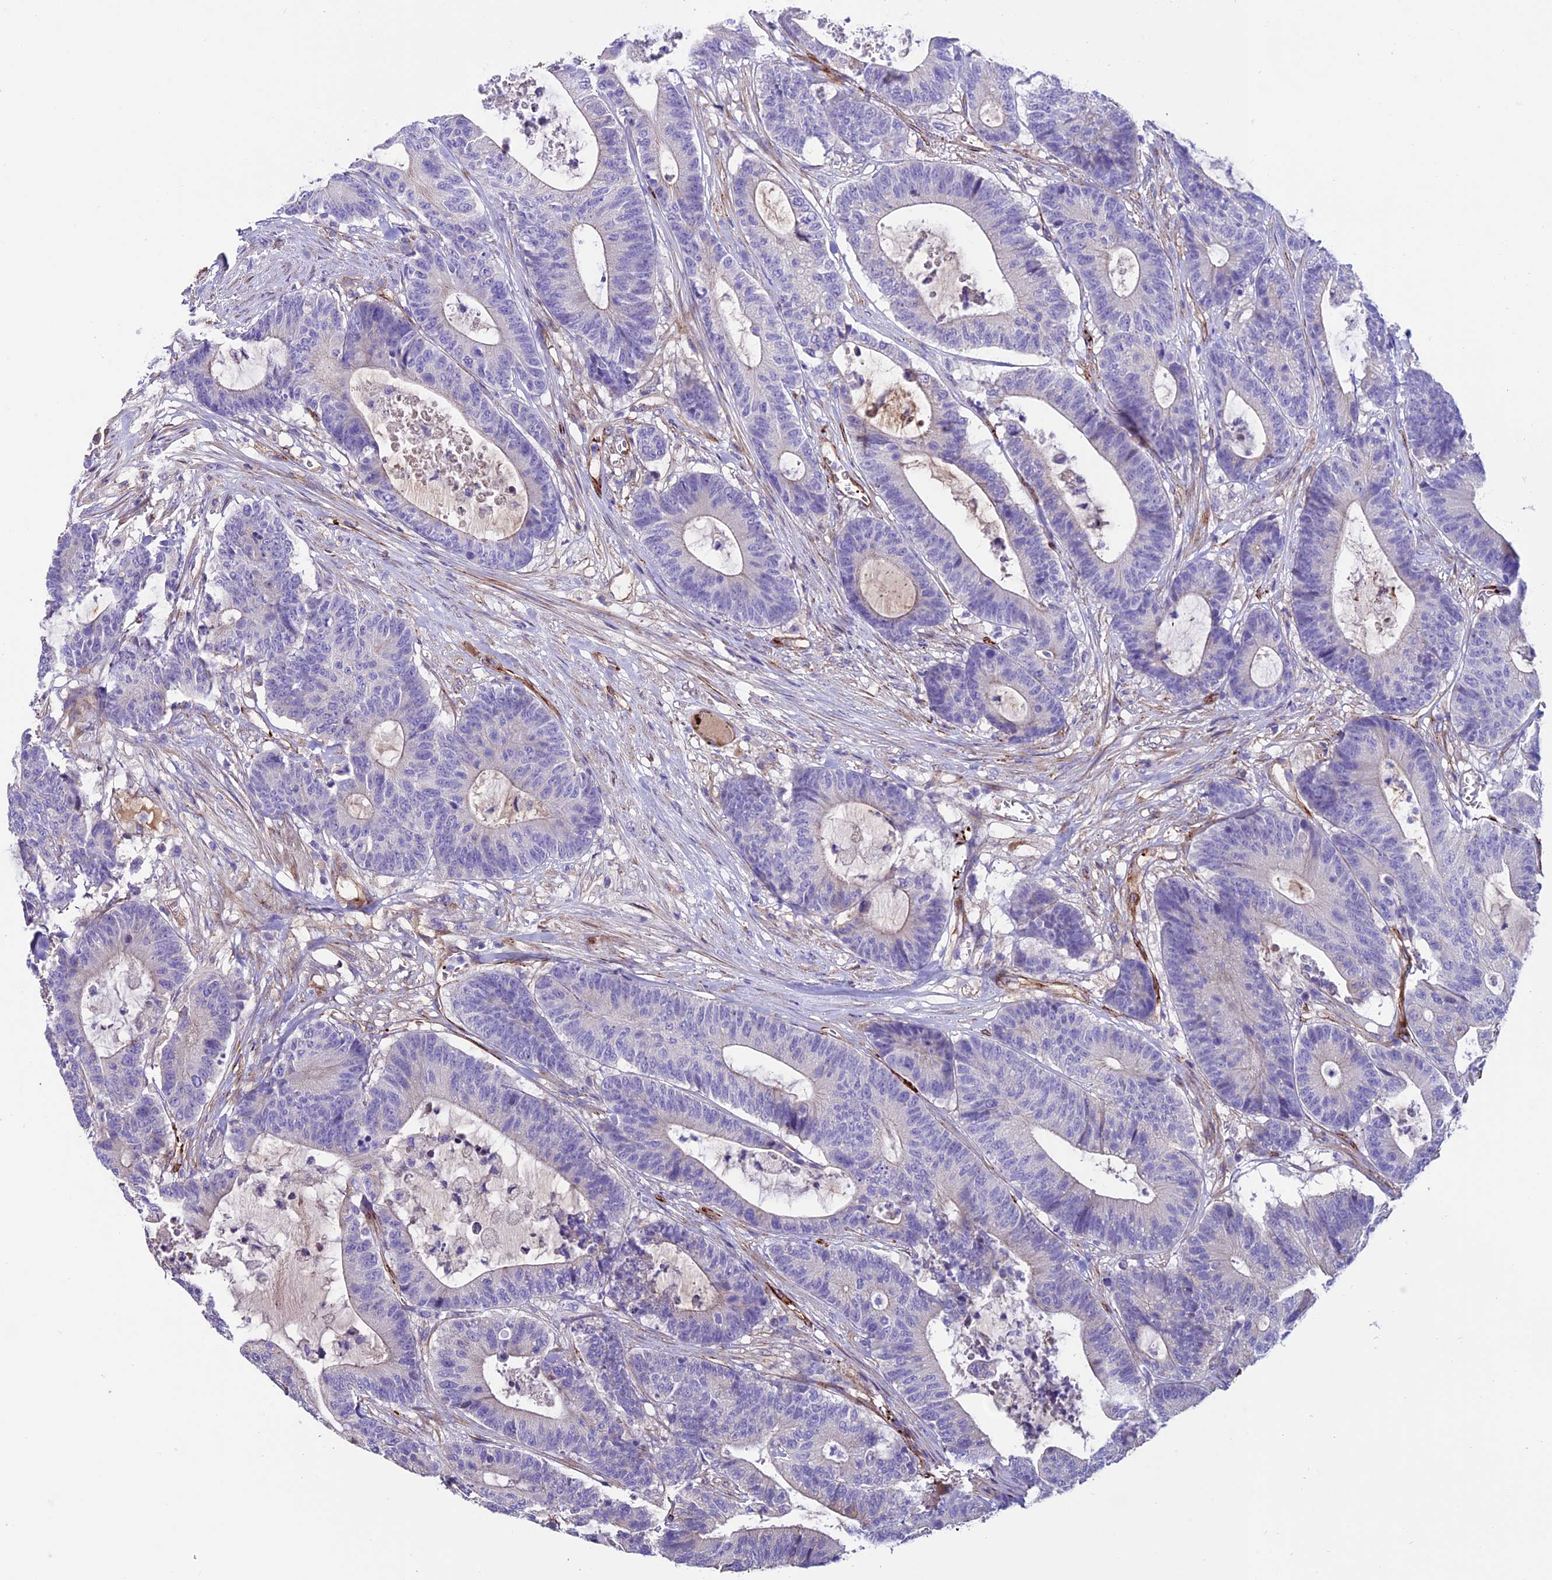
{"staining": {"intensity": "negative", "quantity": "none", "location": "none"}, "tissue": "colorectal cancer", "cell_type": "Tumor cells", "image_type": "cancer", "snomed": [{"axis": "morphology", "description": "Adenocarcinoma, NOS"}, {"axis": "topography", "description": "Colon"}], "caption": "IHC histopathology image of colorectal cancer stained for a protein (brown), which exhibits no positivity in tumor cells.", "gene": "REX1BD", "patient": {"sex": "female", "age": 84}}